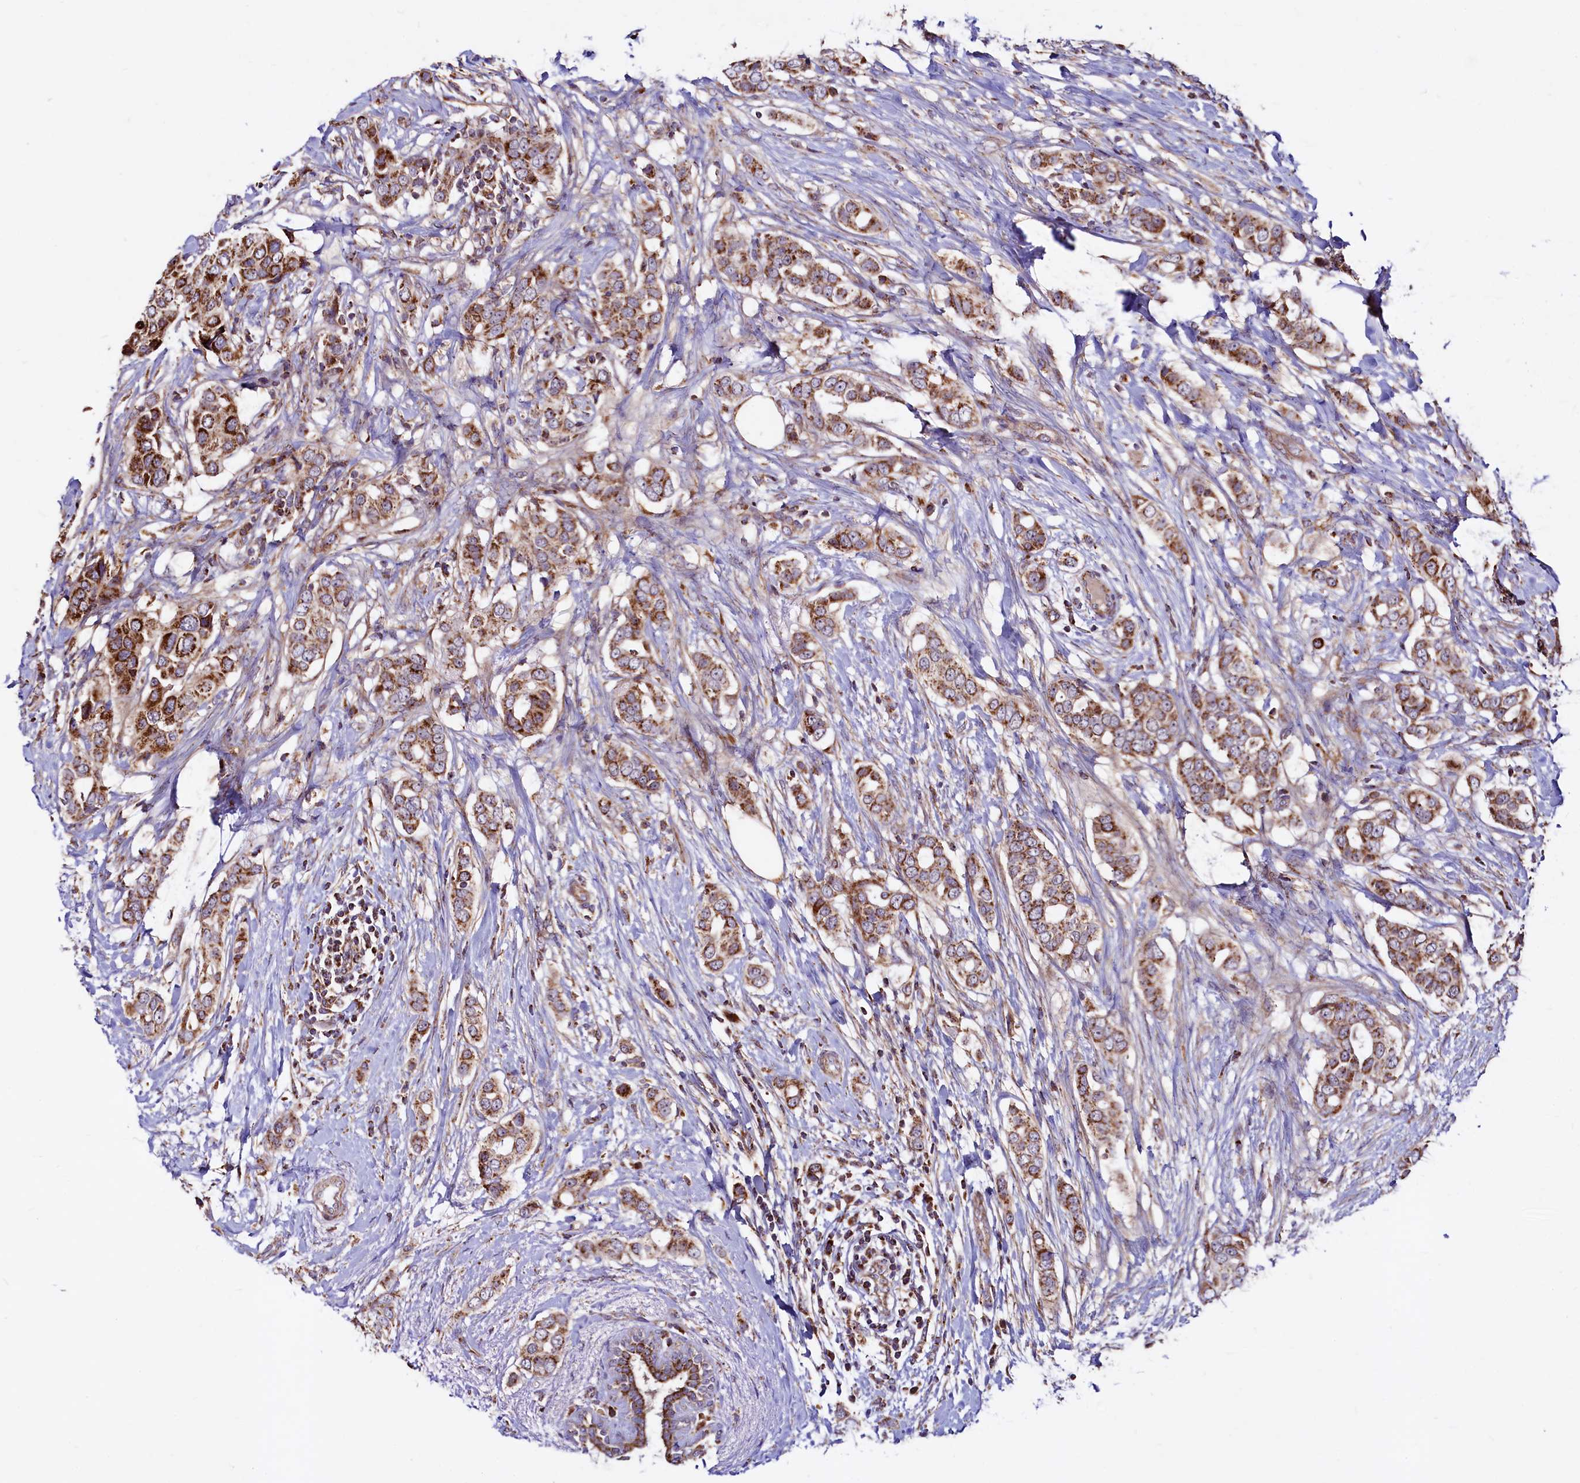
{"staining": {"intensity": "strong", "quantity": ">75%", "location": "cytoplasmic/membranous"}, "tissue": "breast cancer", "cell_type": "Tumor cells", "image_type": "cancer", "snomed": [{"axis": "morphology", "description": "Lobular carcinoma"}, {"axis": "topography", "description": "Breast"}], "caption": "Immunohistochemical staining of human breast lobular carcinoma reveals high levels of strong cytoplasmic/membranous protein expression in approximately >75% of tumor cells.", "gene": "STARD5", "patient": {"sex": "female", "age": 51}}